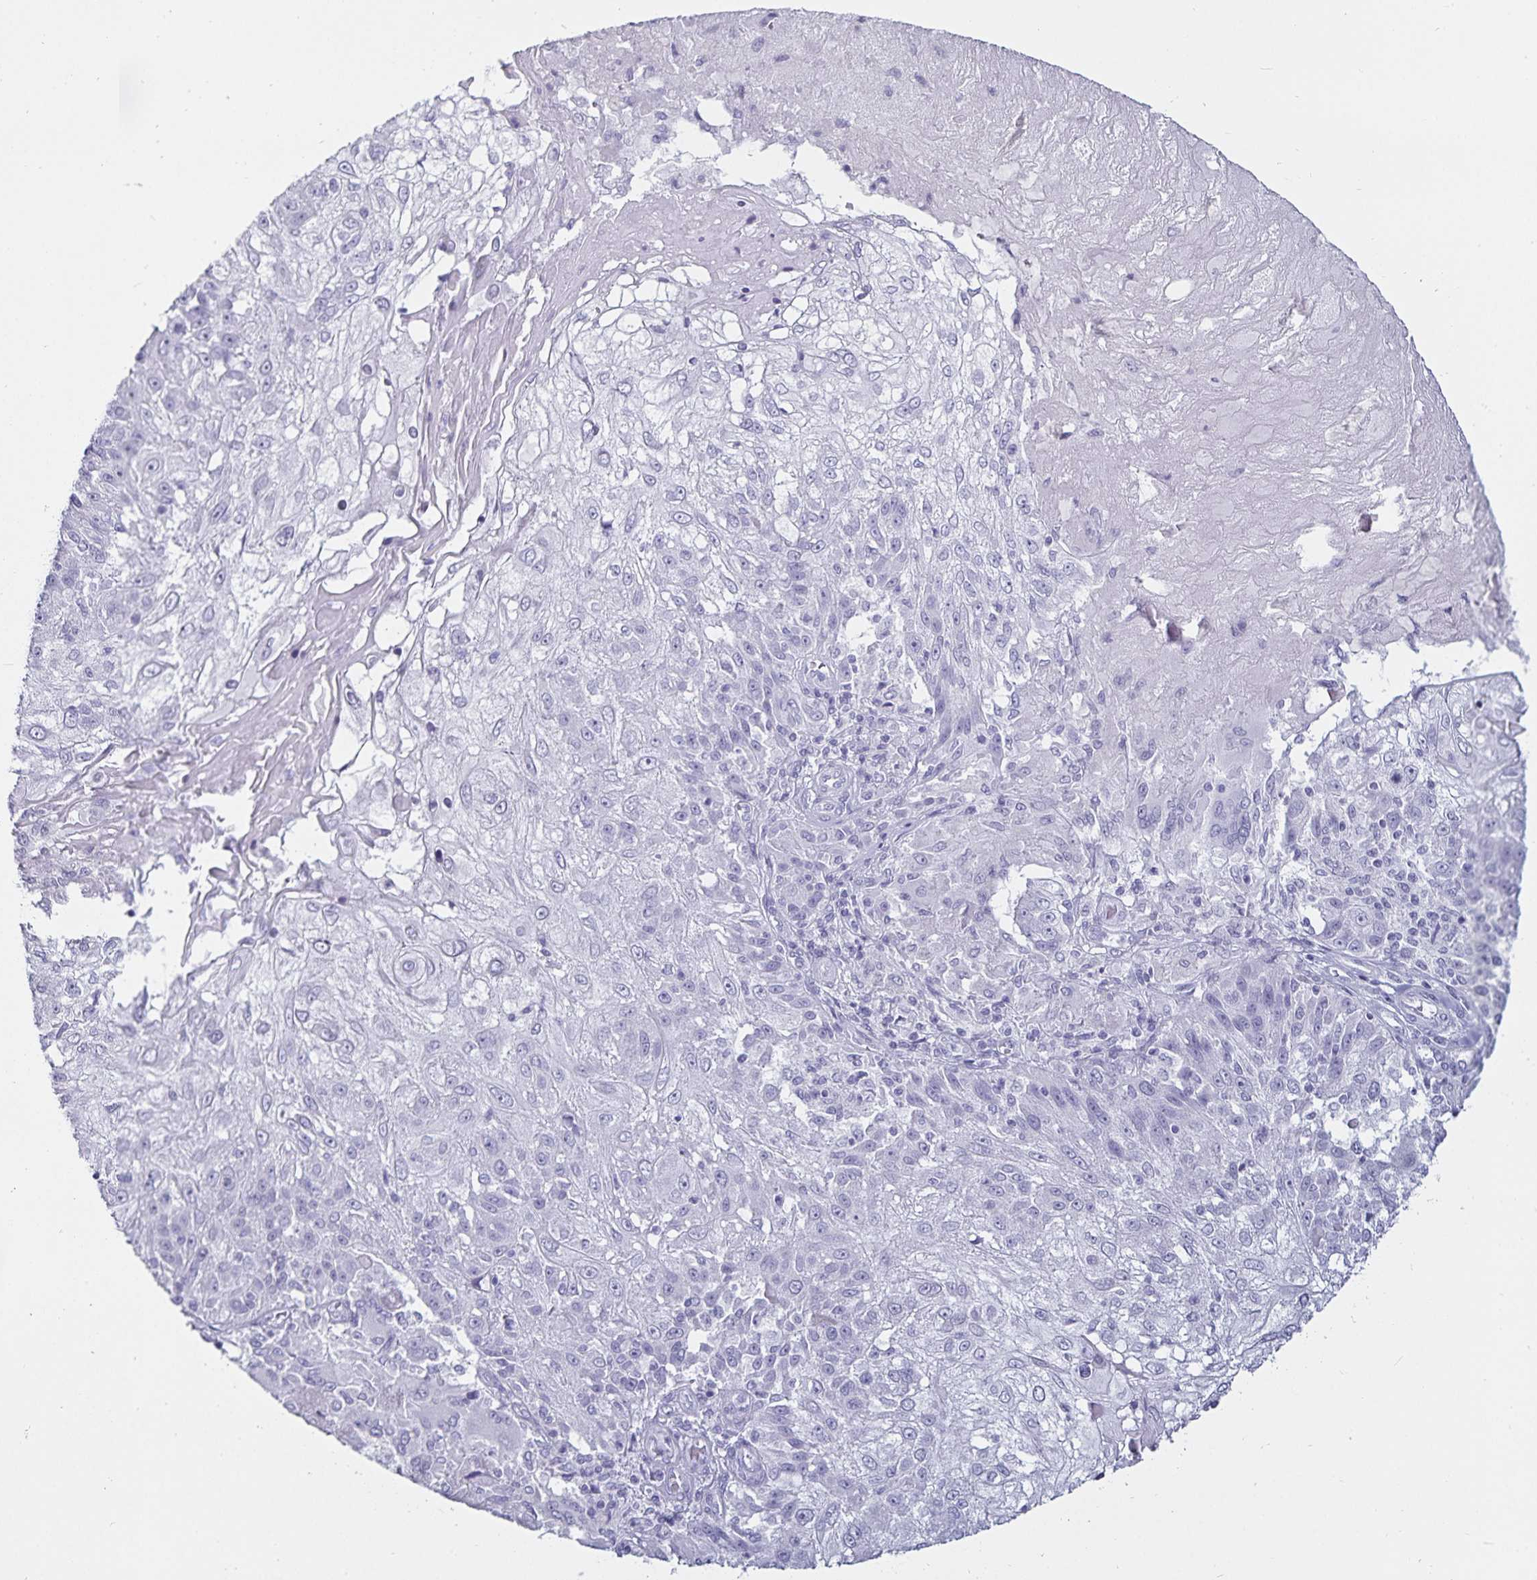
{"staining": {"intensity": "negative", "quantity": "none", "location": "none"}, "tissue": "skin cancer", "cell_type": "Tumor cells", "image_type": "cancer", "snomed": [{"axis": "morphology", "description": "Normal tissue, NOS"}, {"axis": "morphology", "description": "Squamous cell carcinoma, NOS"}, {"axis": "topography", "description": "Skin"}], "caption": "Tumor cells are negative for brown protein staining in skin cancer (squamous cell carcinoma).", "gene": "DEFA6", "patient": {"sex": "female", "age": 83}}